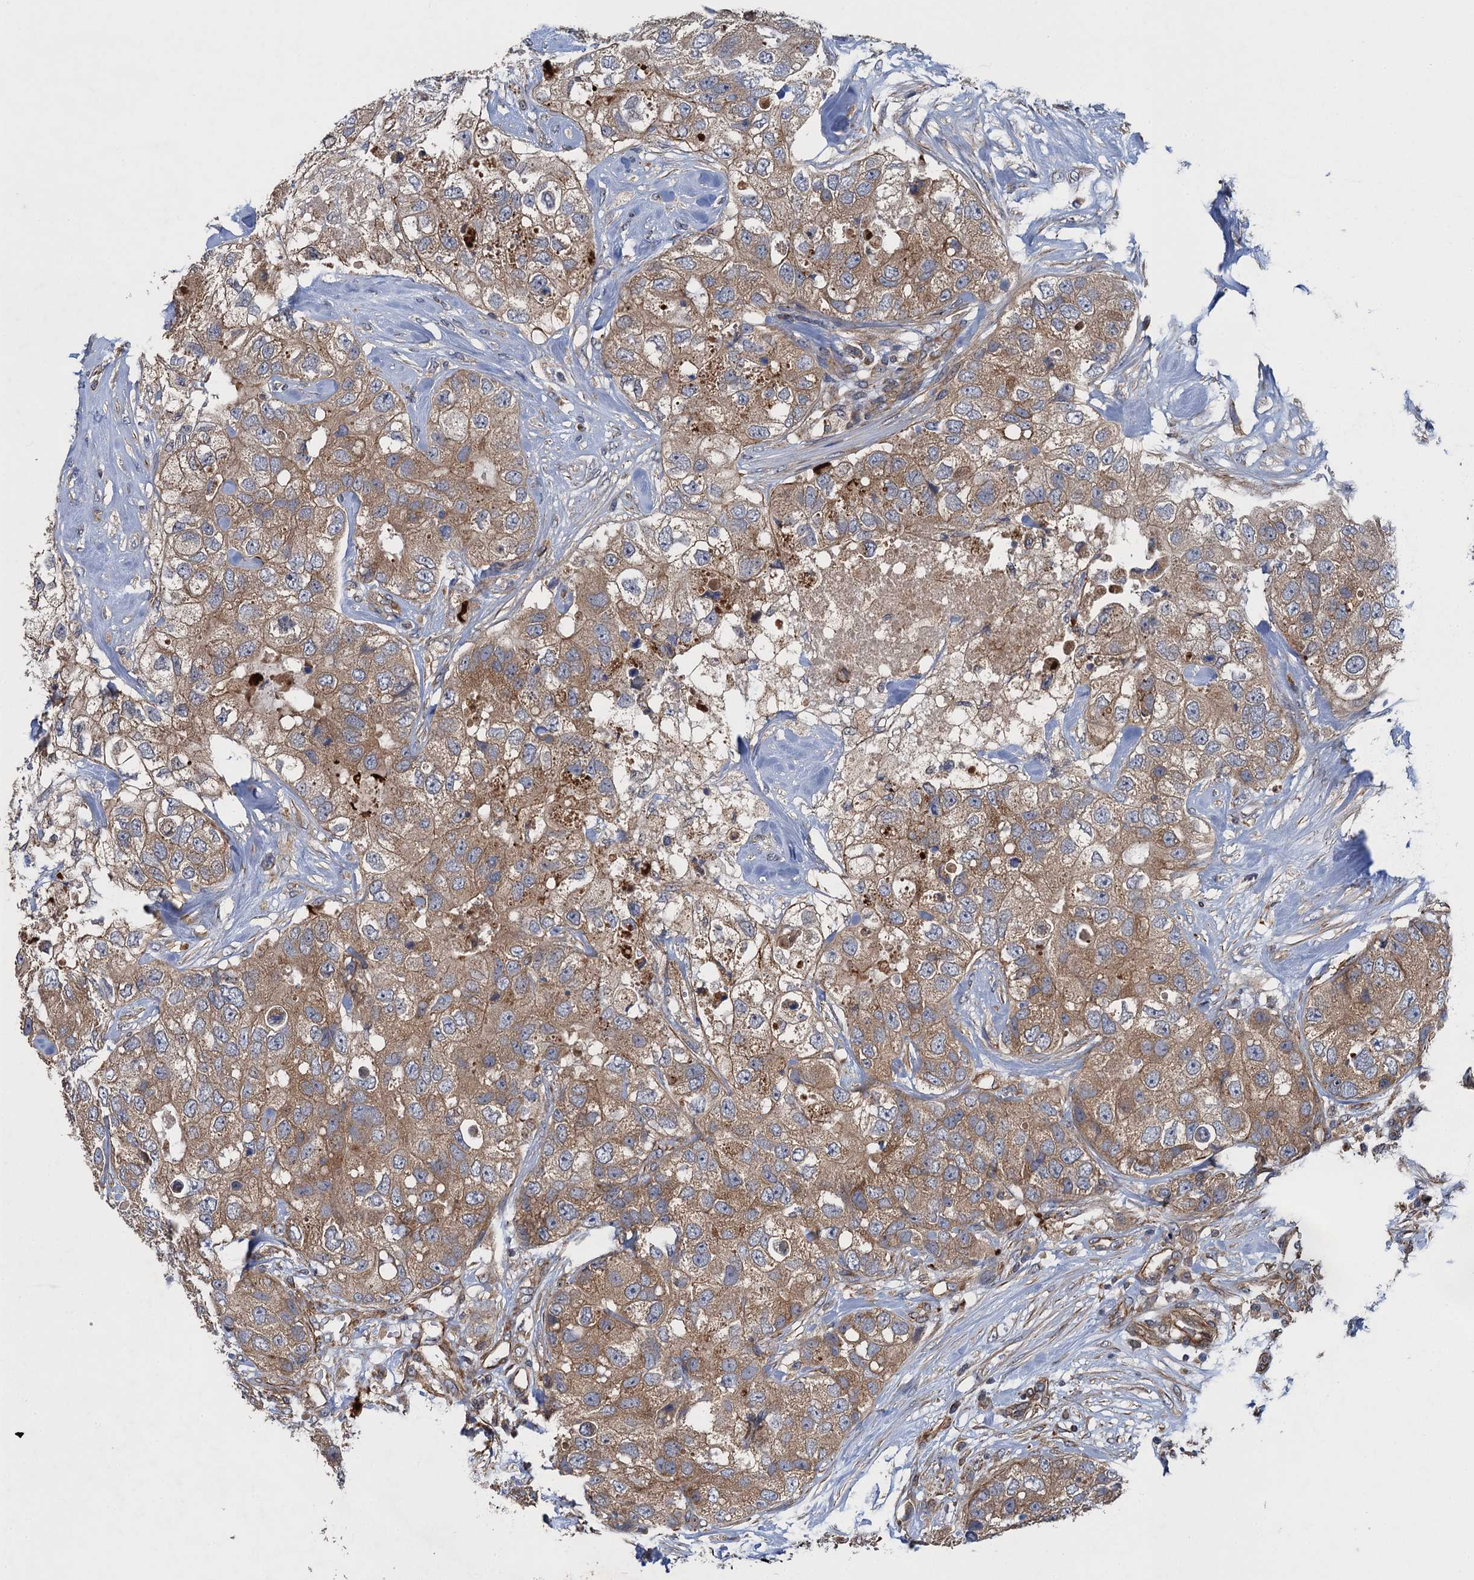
{"staining": {"intensity": "moderate", "quantity": ">75%", "location": "cytoplasmic/membranous"}, "tissue": "breast cancer", "cell_type": "Tumor cells", "image_type": "cancer", "snomed": [{"axis": "morphology", "description": "Duct carcinoma"}, {"axis": "topography", "description": "Breast"}], "caption": "A high-resolution micrograph shows IHC staining of breast cancer, which exhibits moderate cytoplasmic/membranous expression in about >75% of tumor cells.", "gene": "PJA2", "patient": {"sex": "female", "age": 62}}